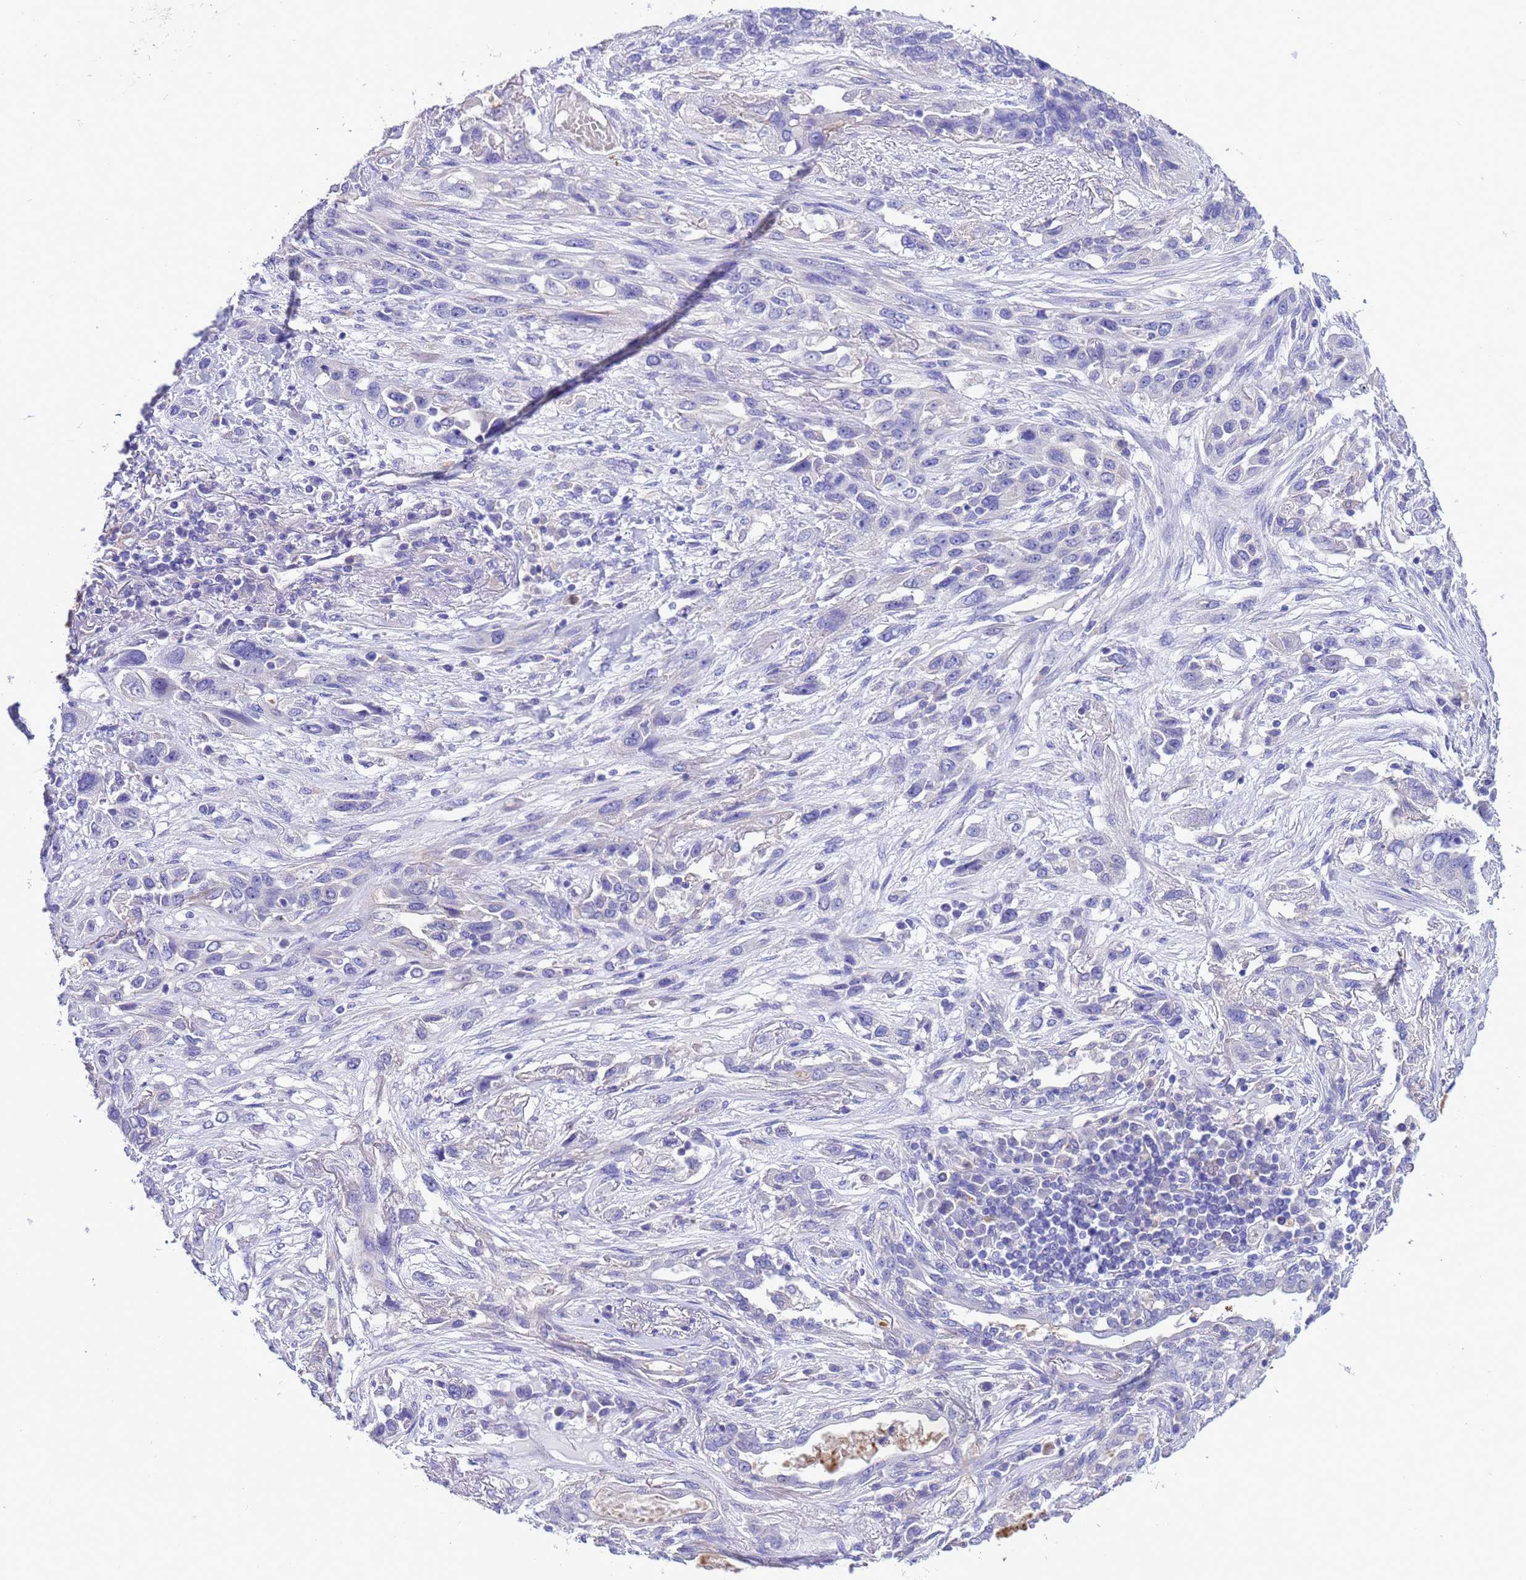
{"staining": {"intensity": "negative", "quantity": "none", "location": "none"}, "tissue": "lung cancer", "cell_type": "Tumor cells", "image_type": "cancer", "snomed": [{"axis": "morphology", "description": "Squamous cell carcinoma, NOS"}, {"axis": "topography", "description": "Lung"}], "caption": "Tumor cells are negative for brown protein staining in lung cancer (squamous cell carcinoma).", "gene": "KICS2", "patient": {"sex": "female", "age": 70}}